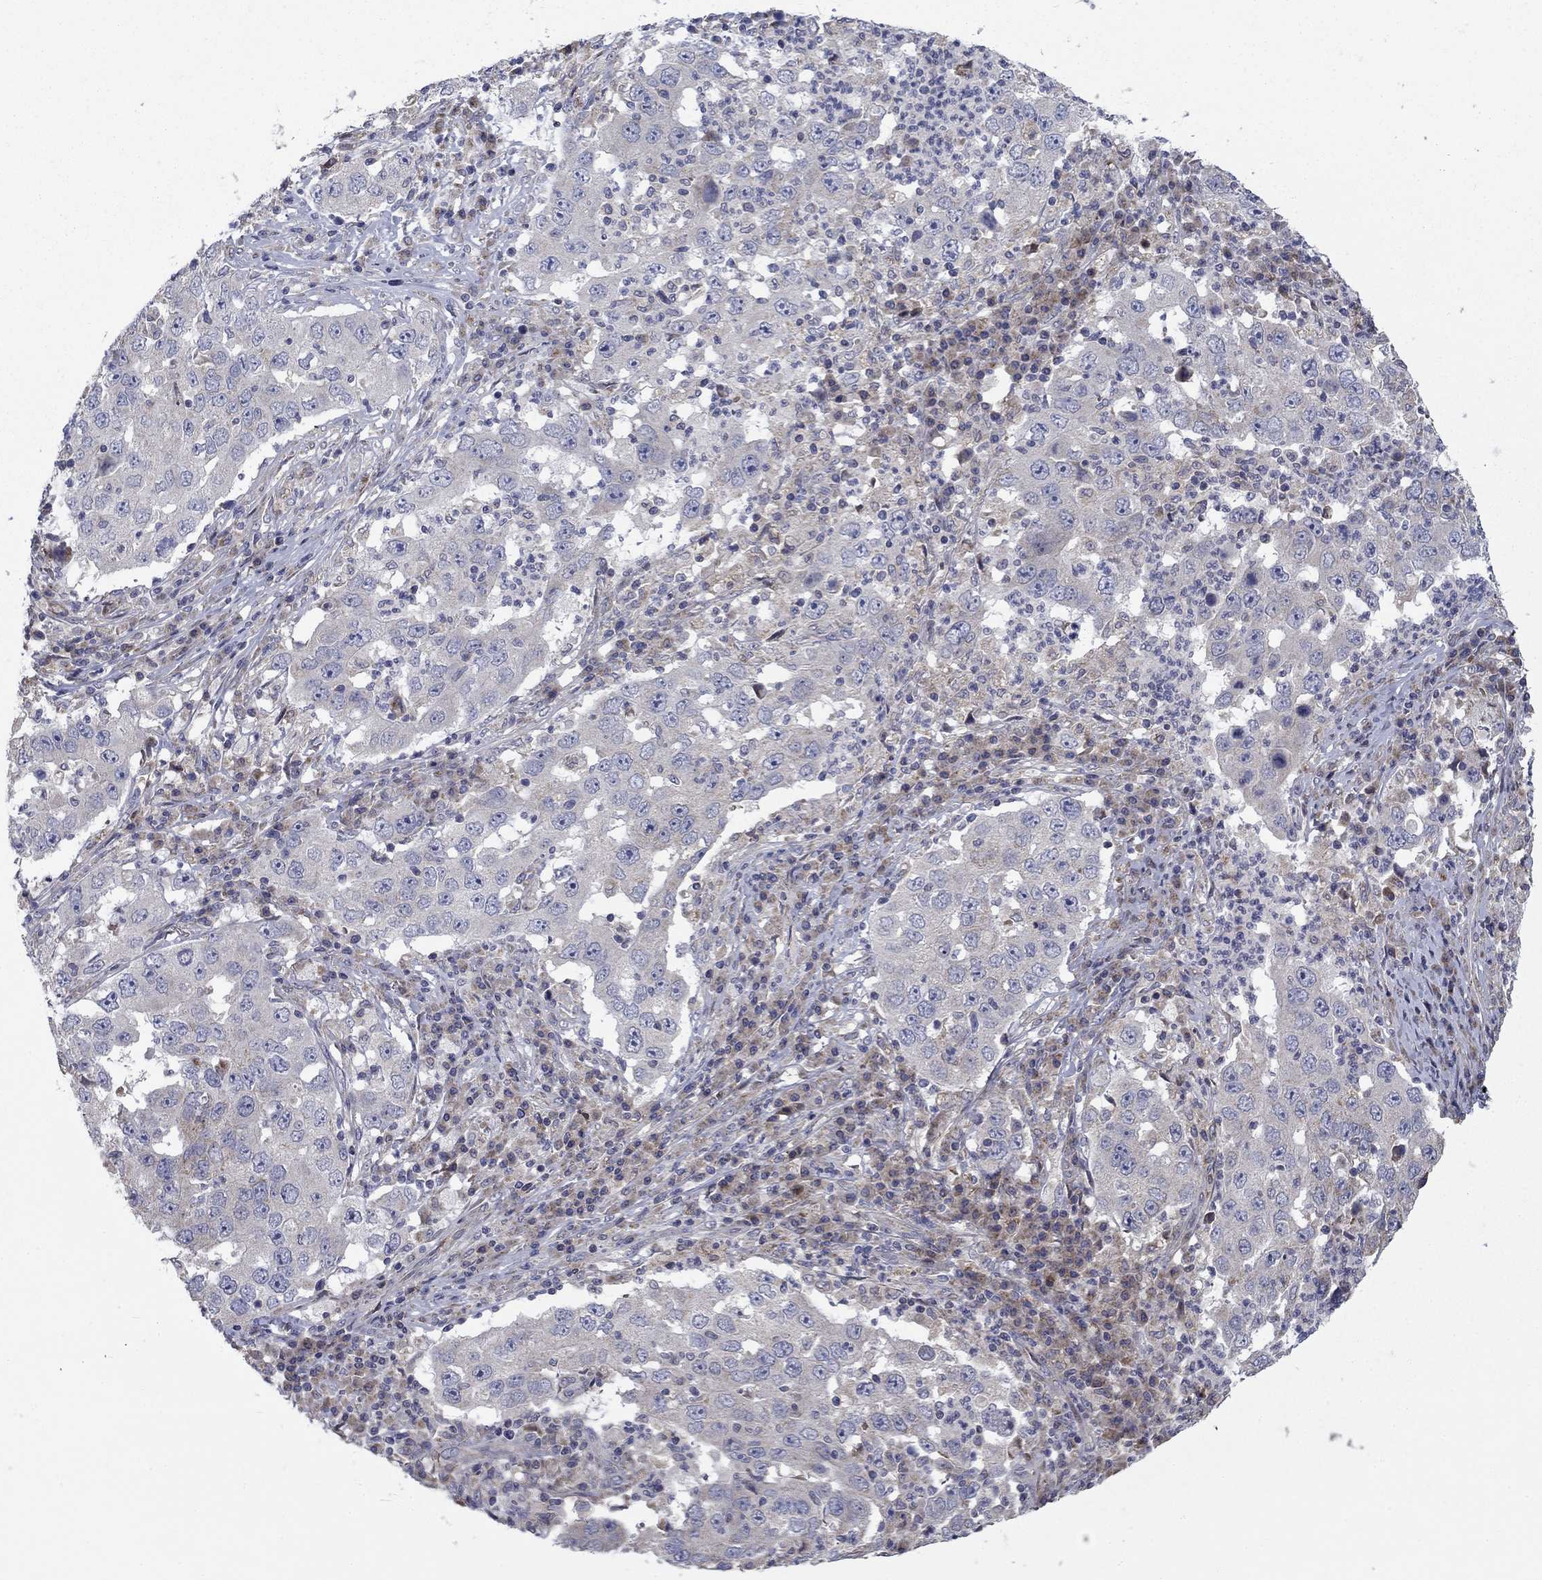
{"staining": {"intensity": "negative", "quantity": "none", "location": "none"}, "tissue": "lung cancer", "cell_type": "Tumor cells", "image_type": "cancer", "snomed": [{"axis": "morphology", "description": "Adenocarcinoma, NOS"}, {"axis": "topography", "description": "Lung"}], "caption": "This is an immunohistochemistry histopathology image of human lung adenocarcinoma. There is no expression in tumor cells.", "gene": "MMAA", "patient": {"sex": "male", "age": 73}}